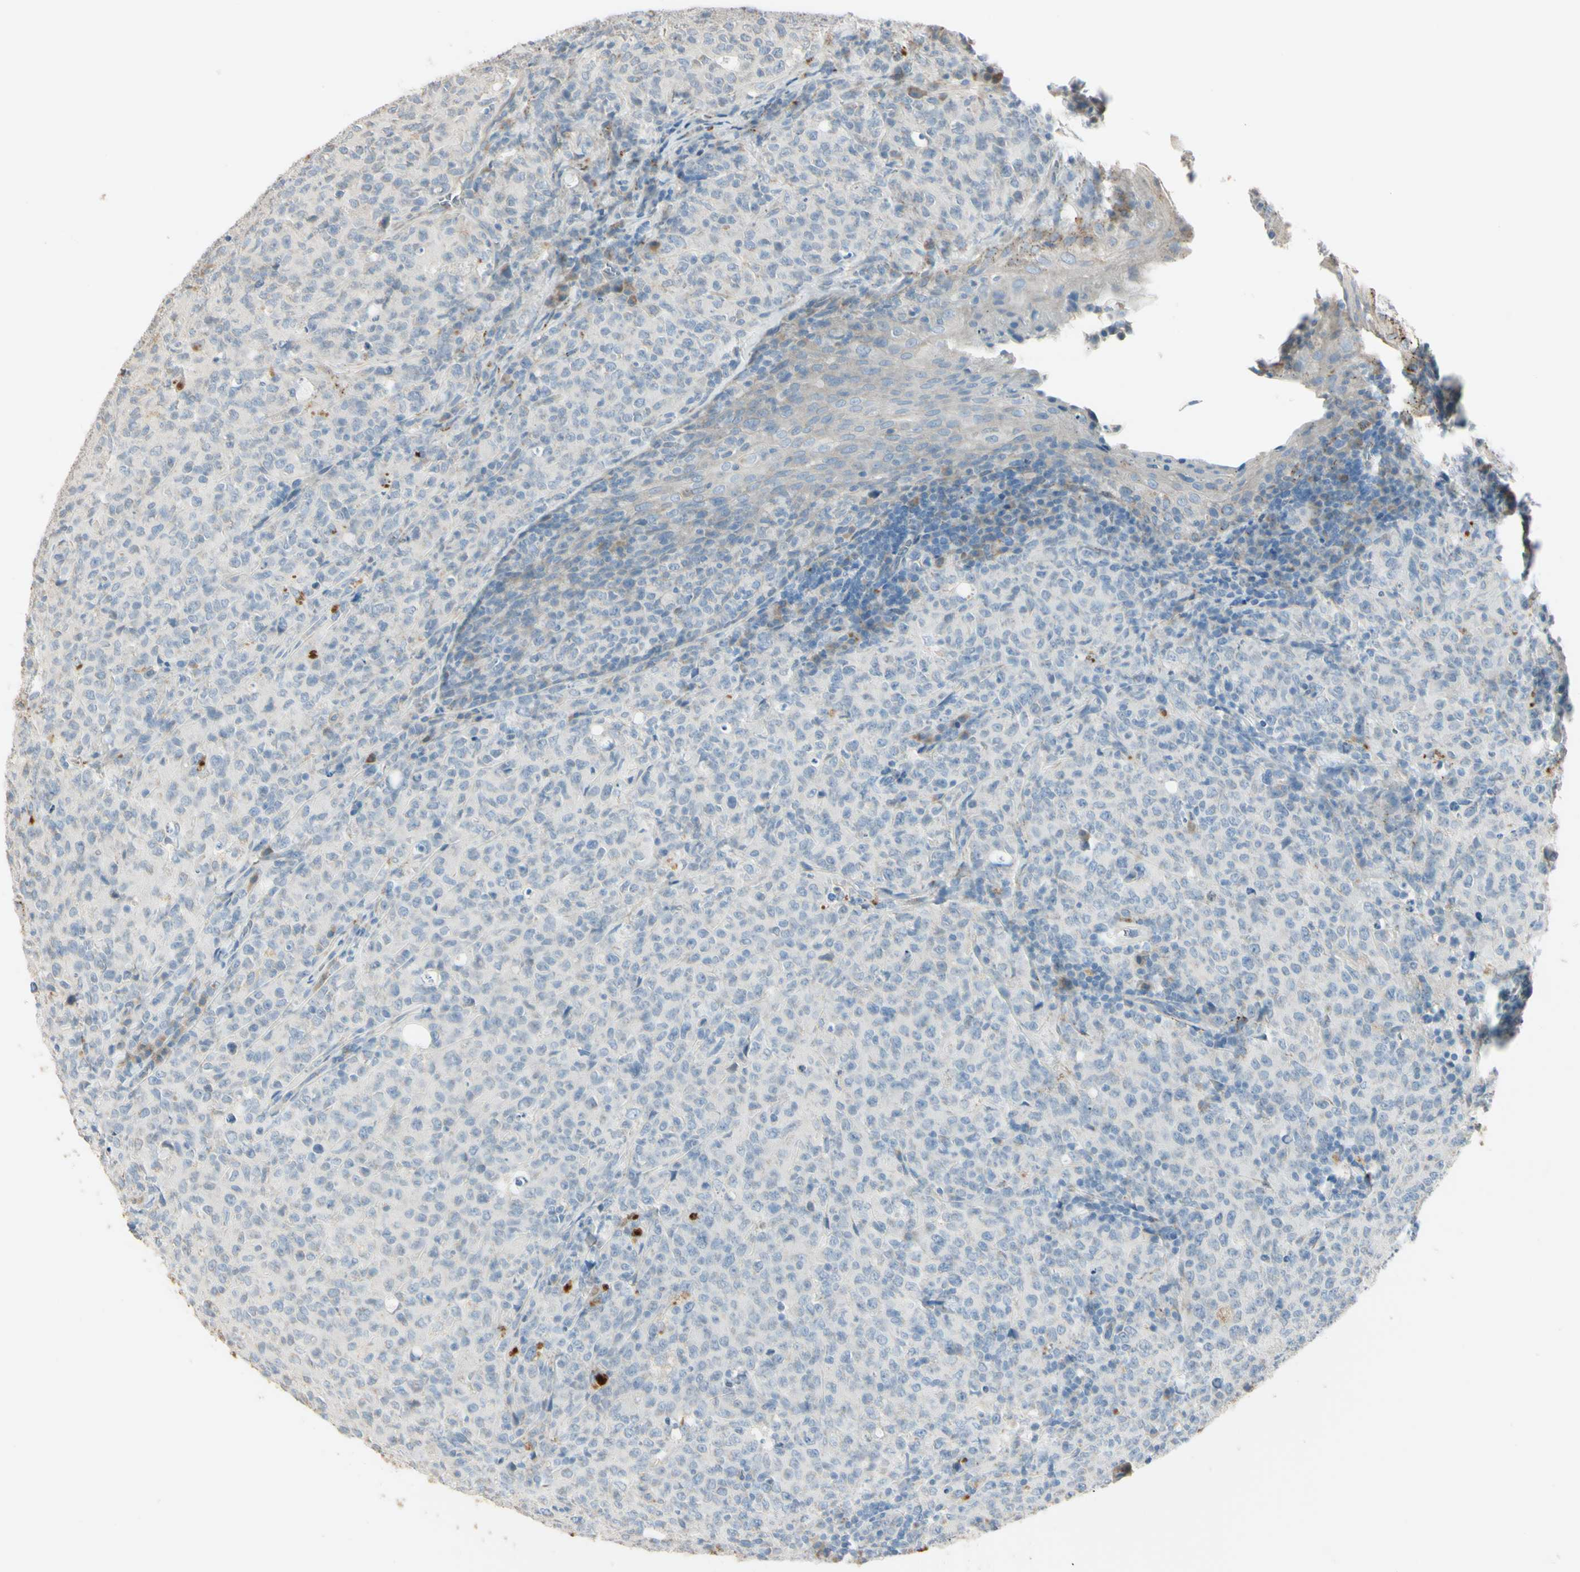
{"staining": {"intensity": "negative", "quantity": "none", "location": "none"}, "tissue": "lymphoma", "cell_type": "Tumor cells", "image_type": "cancer", "snomed": [{"axis": "morphology", "description": "Malignant lymphoma, non-Hodgkin's type, High grade"}, {"axis": "topography", "description": "Tonsil"}], "caption": "This photomicrograph is of lymphoma stained with immunohistochemistry to label a protein in brown with the nuclei are counter-stained blue. There is no expression in tumor cells.", "gene": "ANGPTL1", "patient": {"sex": "female", "age": 36}}